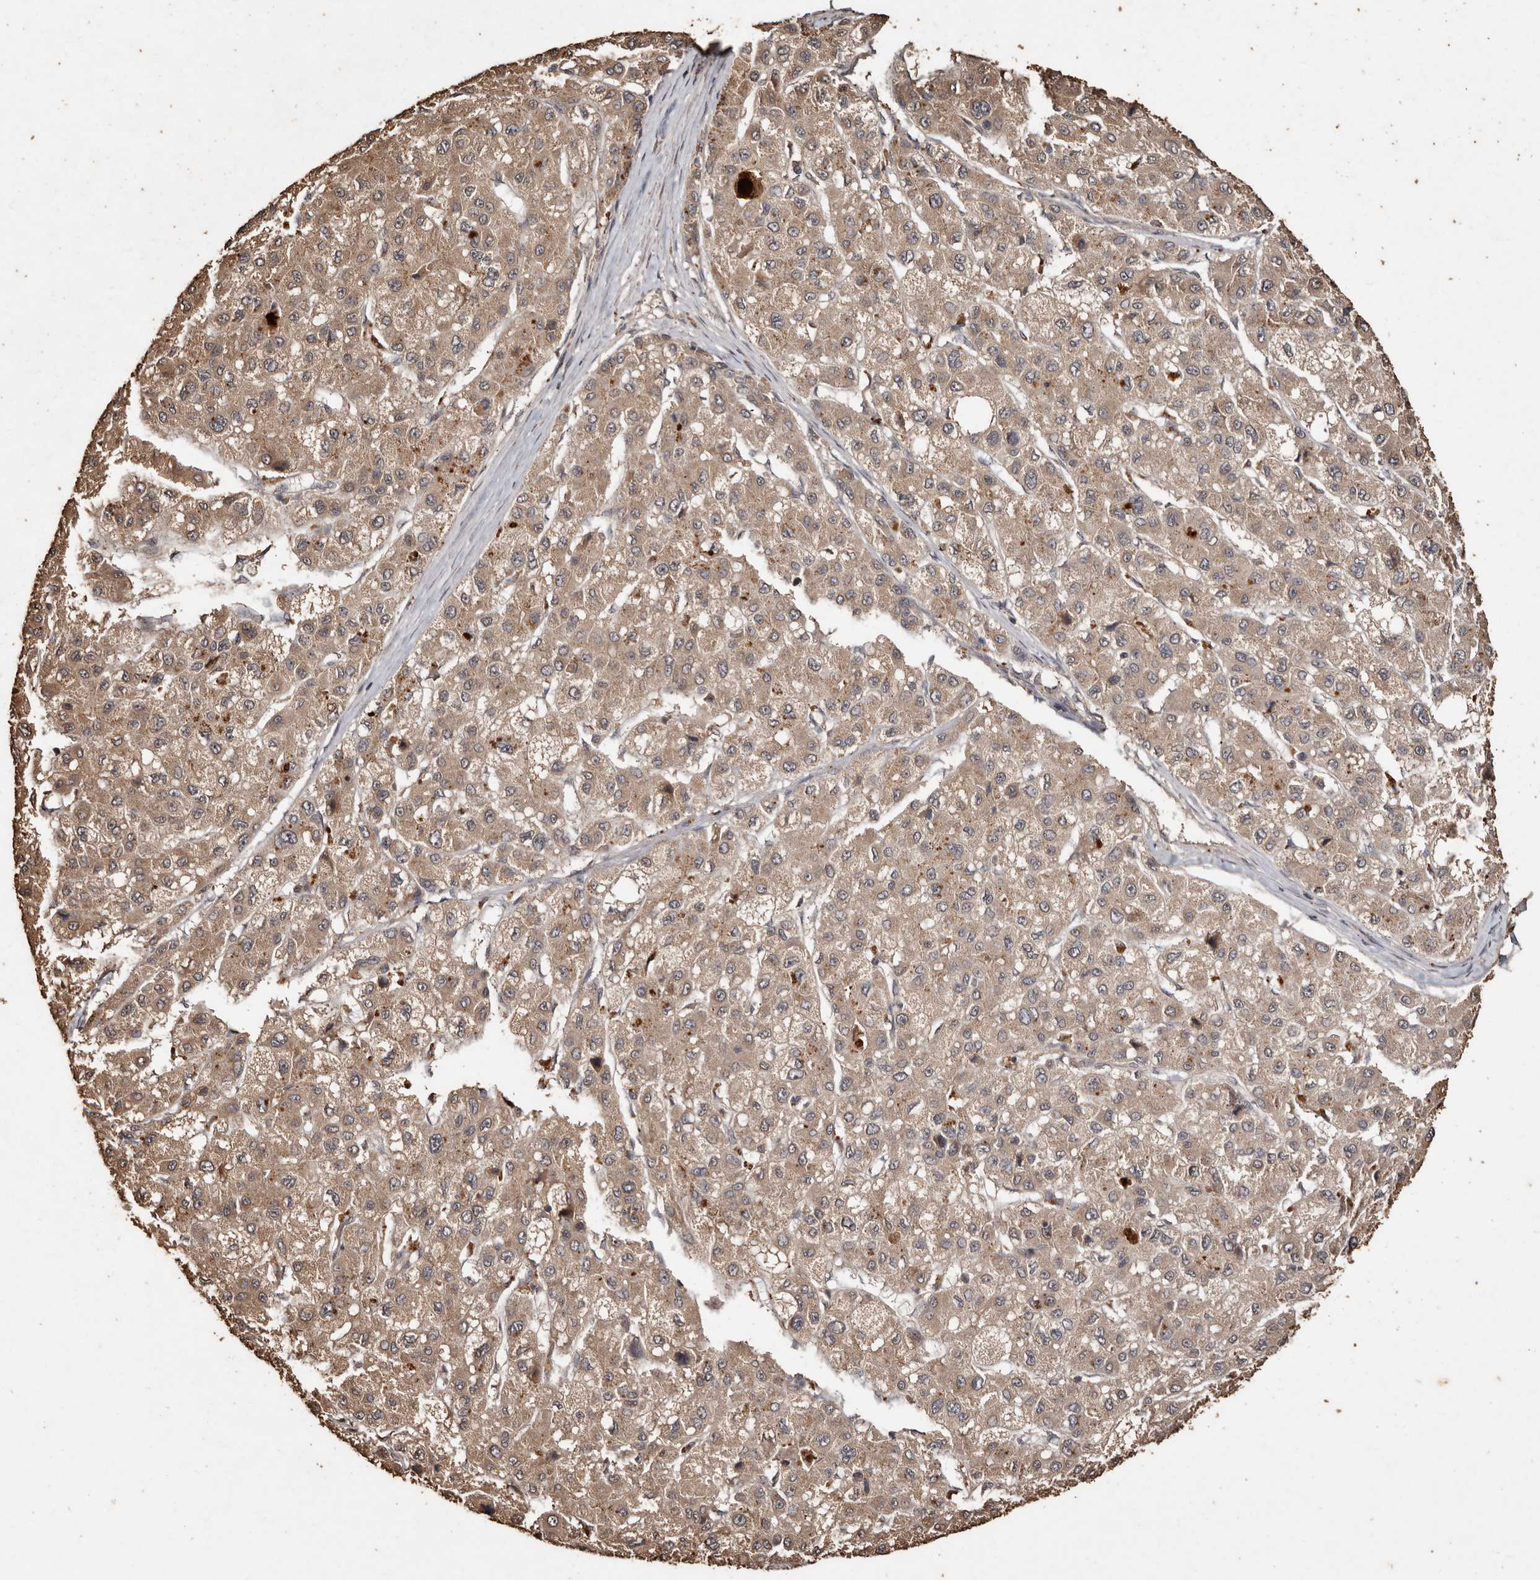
{"staining": {"intensity": "weak", "quantity": ">75%", "location": "cytoplasmic/membranous"}, "tissue": "liver cancer", "cell_type": "Tumor cells", "image_type": "cancer", "snomed": [{"axis": "morphology", "description": "Carcinoma, Hepatocellular, NOS"}, {"axis": "topography", "description": "Liver"}], "caption": "The photomicrograph reveals a brown stain indicating the presence of a protein in the cytoplasmic/membranous of tumor cells in hepatocellular carcinoma (liver).", "gene": "PKDCC", "patient": {"sex": "male", "age": 80}}